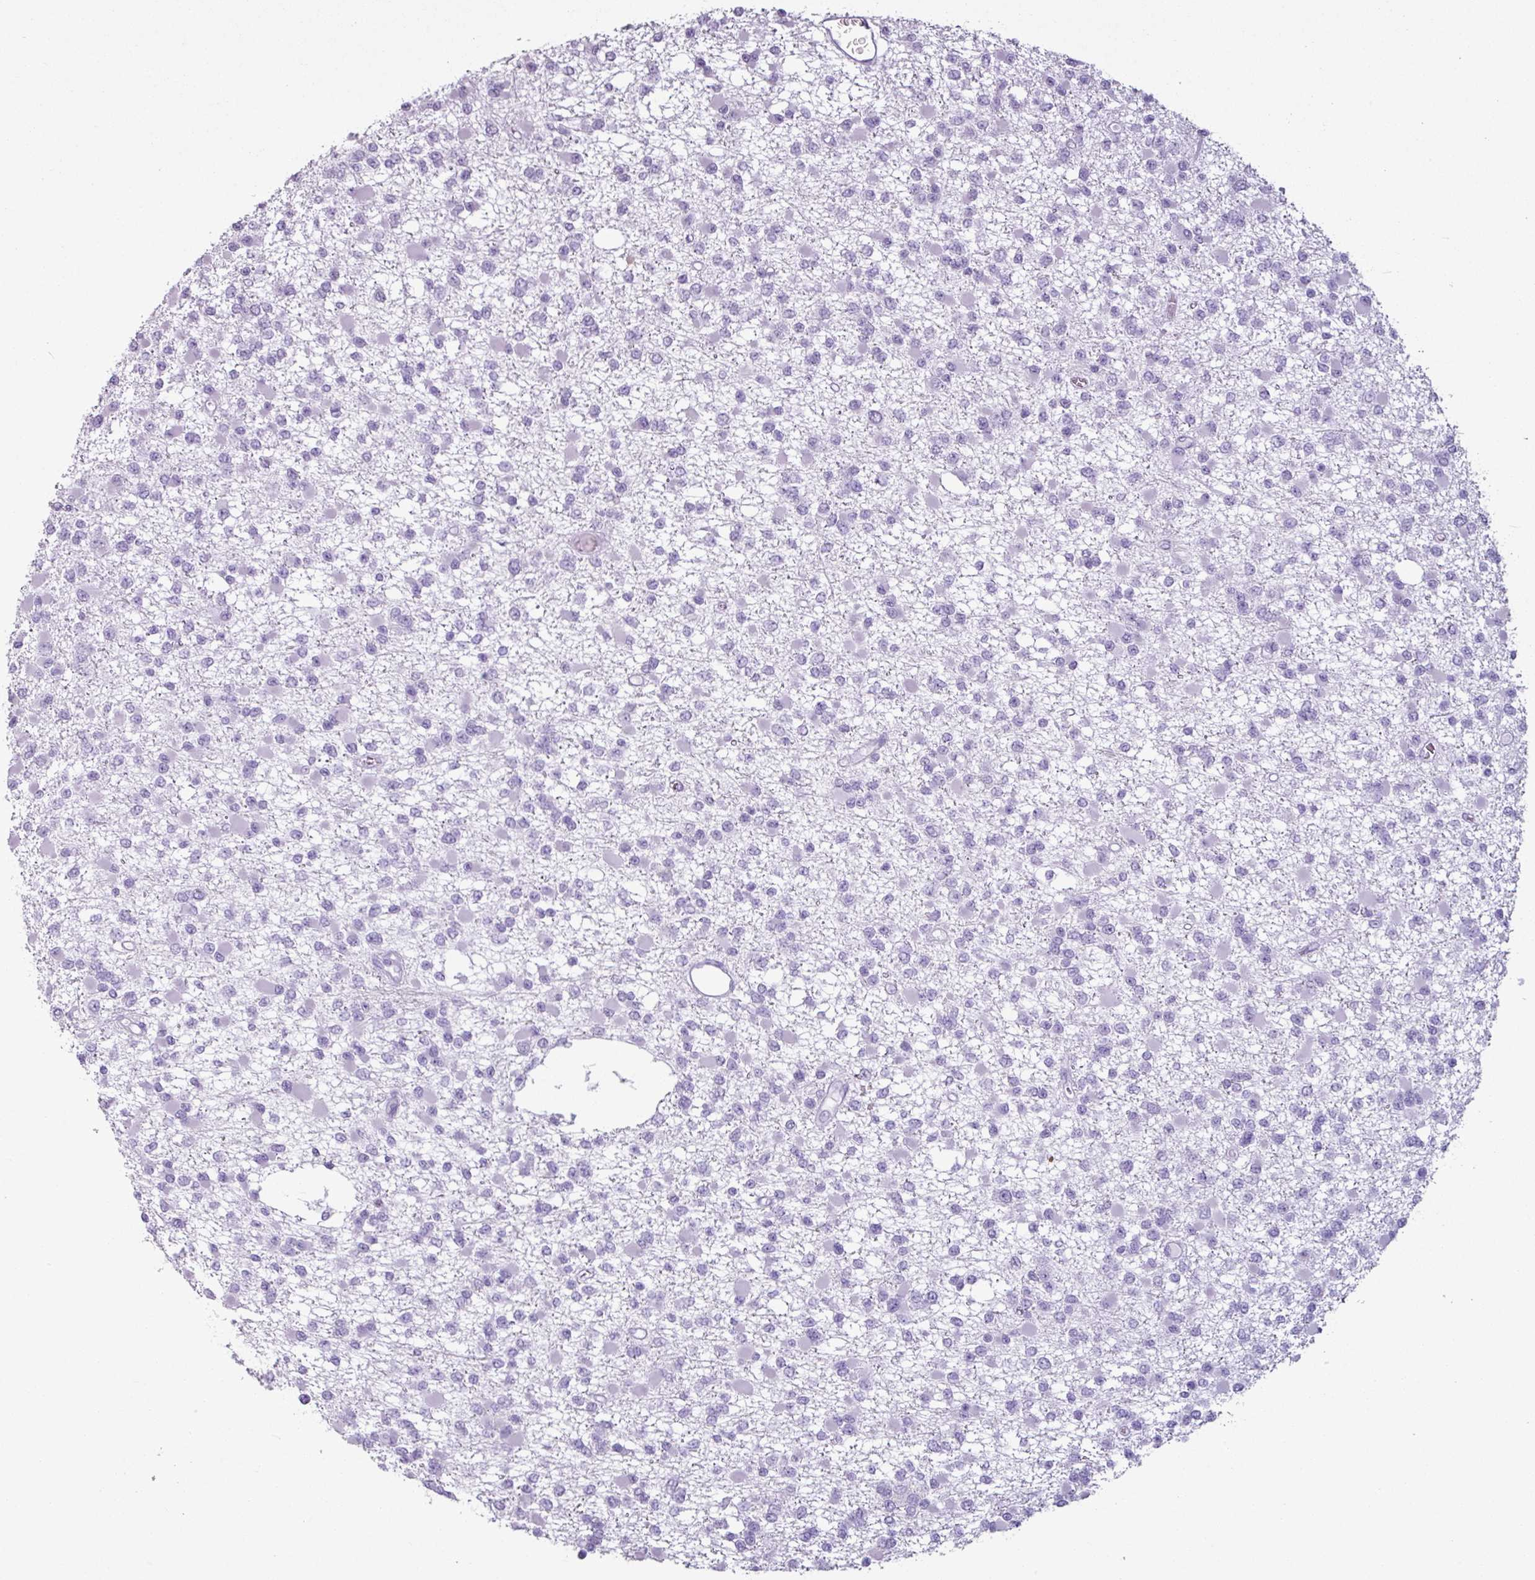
{"staining": {"intensity": "negative", "quantity": "none", "location": "none"}, "tissue": "glioma", "cell_type": "Tumor cells", "image_type": "cancer", "snomed": [{"axis": "morphology", "description": "Glioma, malignant, Low grade"}, {"axis": "topography", "description": "Brain"}], "caption": "Immunohistochemistry micrograph of neoplastic tissue: human malignant glioma (low-grade) stained with DAB exhibits no significant protein positivity in tumor cells.", "gene": "SCT", "patient": {"sex": "female", "age": 22}}